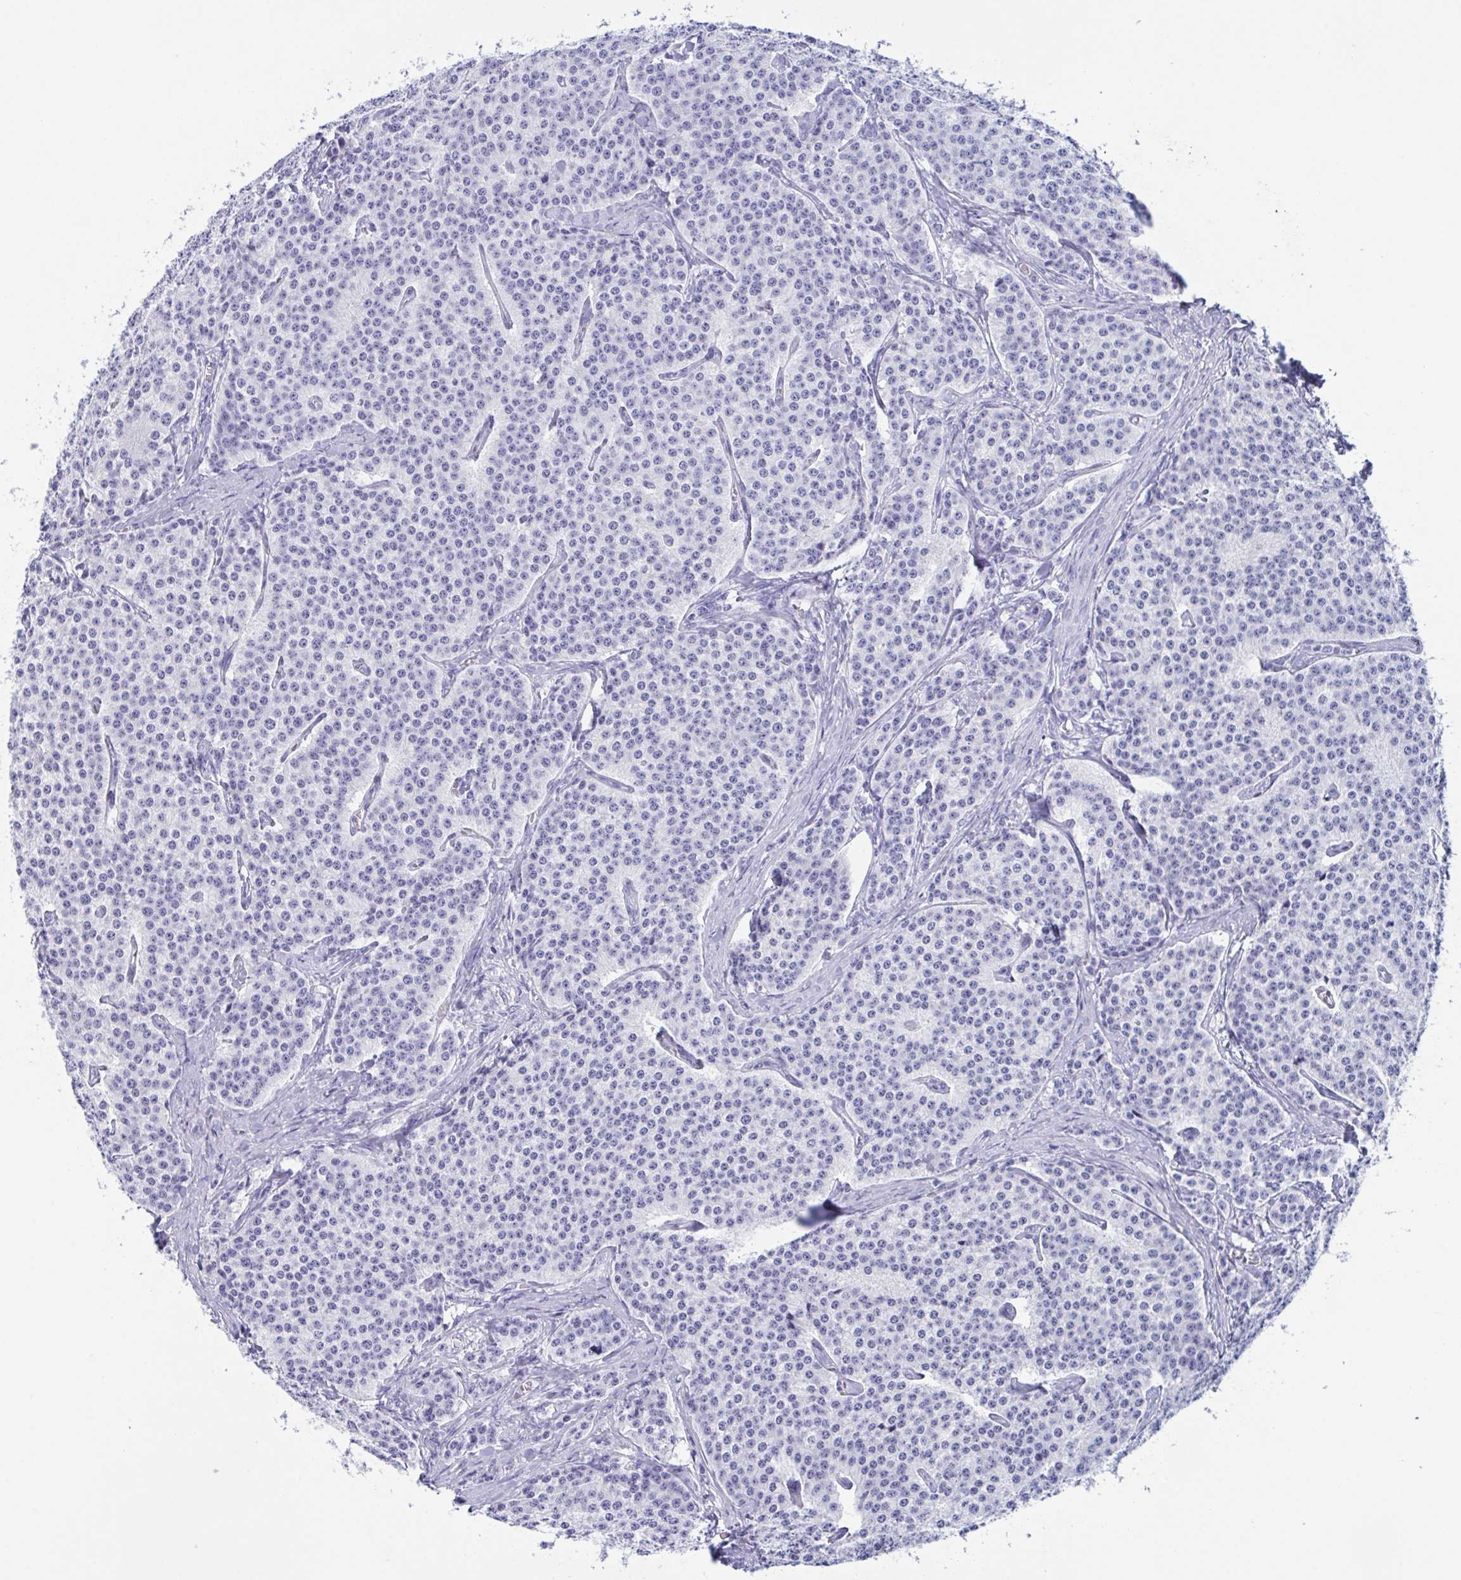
{"staining": {"intensity": "negative", "quantity": "none", "location": "none"}, "tissue": "carcinoid", "cell_type": "Tumor cells", "image_type": "cancer", "snomed": [{"axis": "morphology", "description": "Carcinoid, malignant, NOS"}, {"axis": "topography", "description": "Small intestine"}], "caption": "The histopathology image exhibits no staining of tumor cells in malignant carcinoid.", "gene": "ZNF850", "patient": {"sex": "female", "age": 64}}